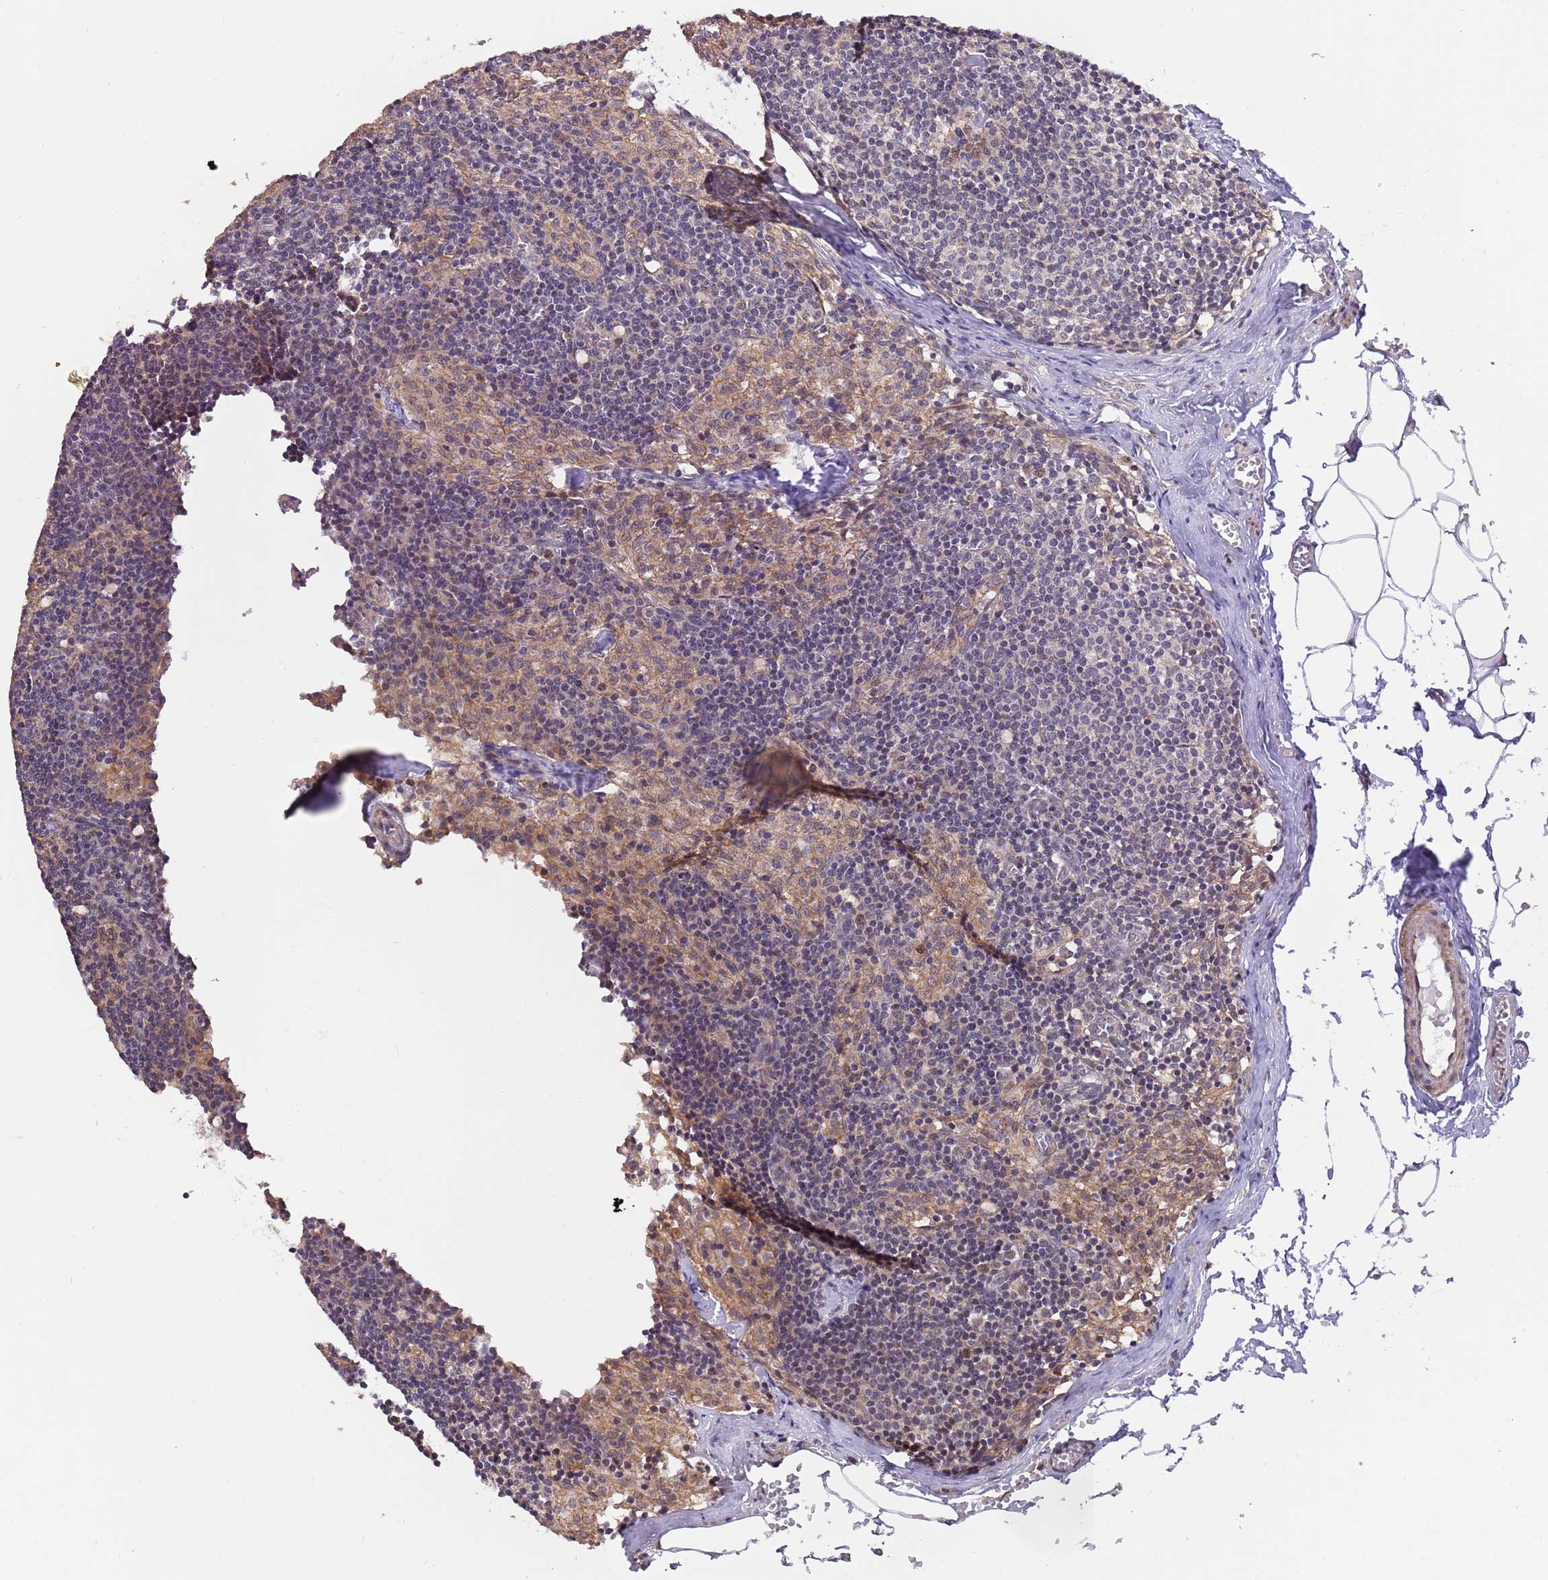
{"staining": {"intensity": "moderate", "quantity": ">75%", "location": "nuclear"}, "tissue": "lymph node", "cell_type": "Germinal center cells", "image_type": "normal", "snomed": [{"axis": "morphology", "description": "Normal tissue, NOS"}, {"axis": "topography", "description": "Lymph node"}], "caption": "Moderate nuclear staining is appreciated in approximately >75% of germinal center cells in benign lymph node. The staining was performed using DAB, with brown indicating positive protein expression. Nuclei are stained blue with hematoxylin.", "gene": "RIF1", "patient": {"sex": "female", "age": 42}}